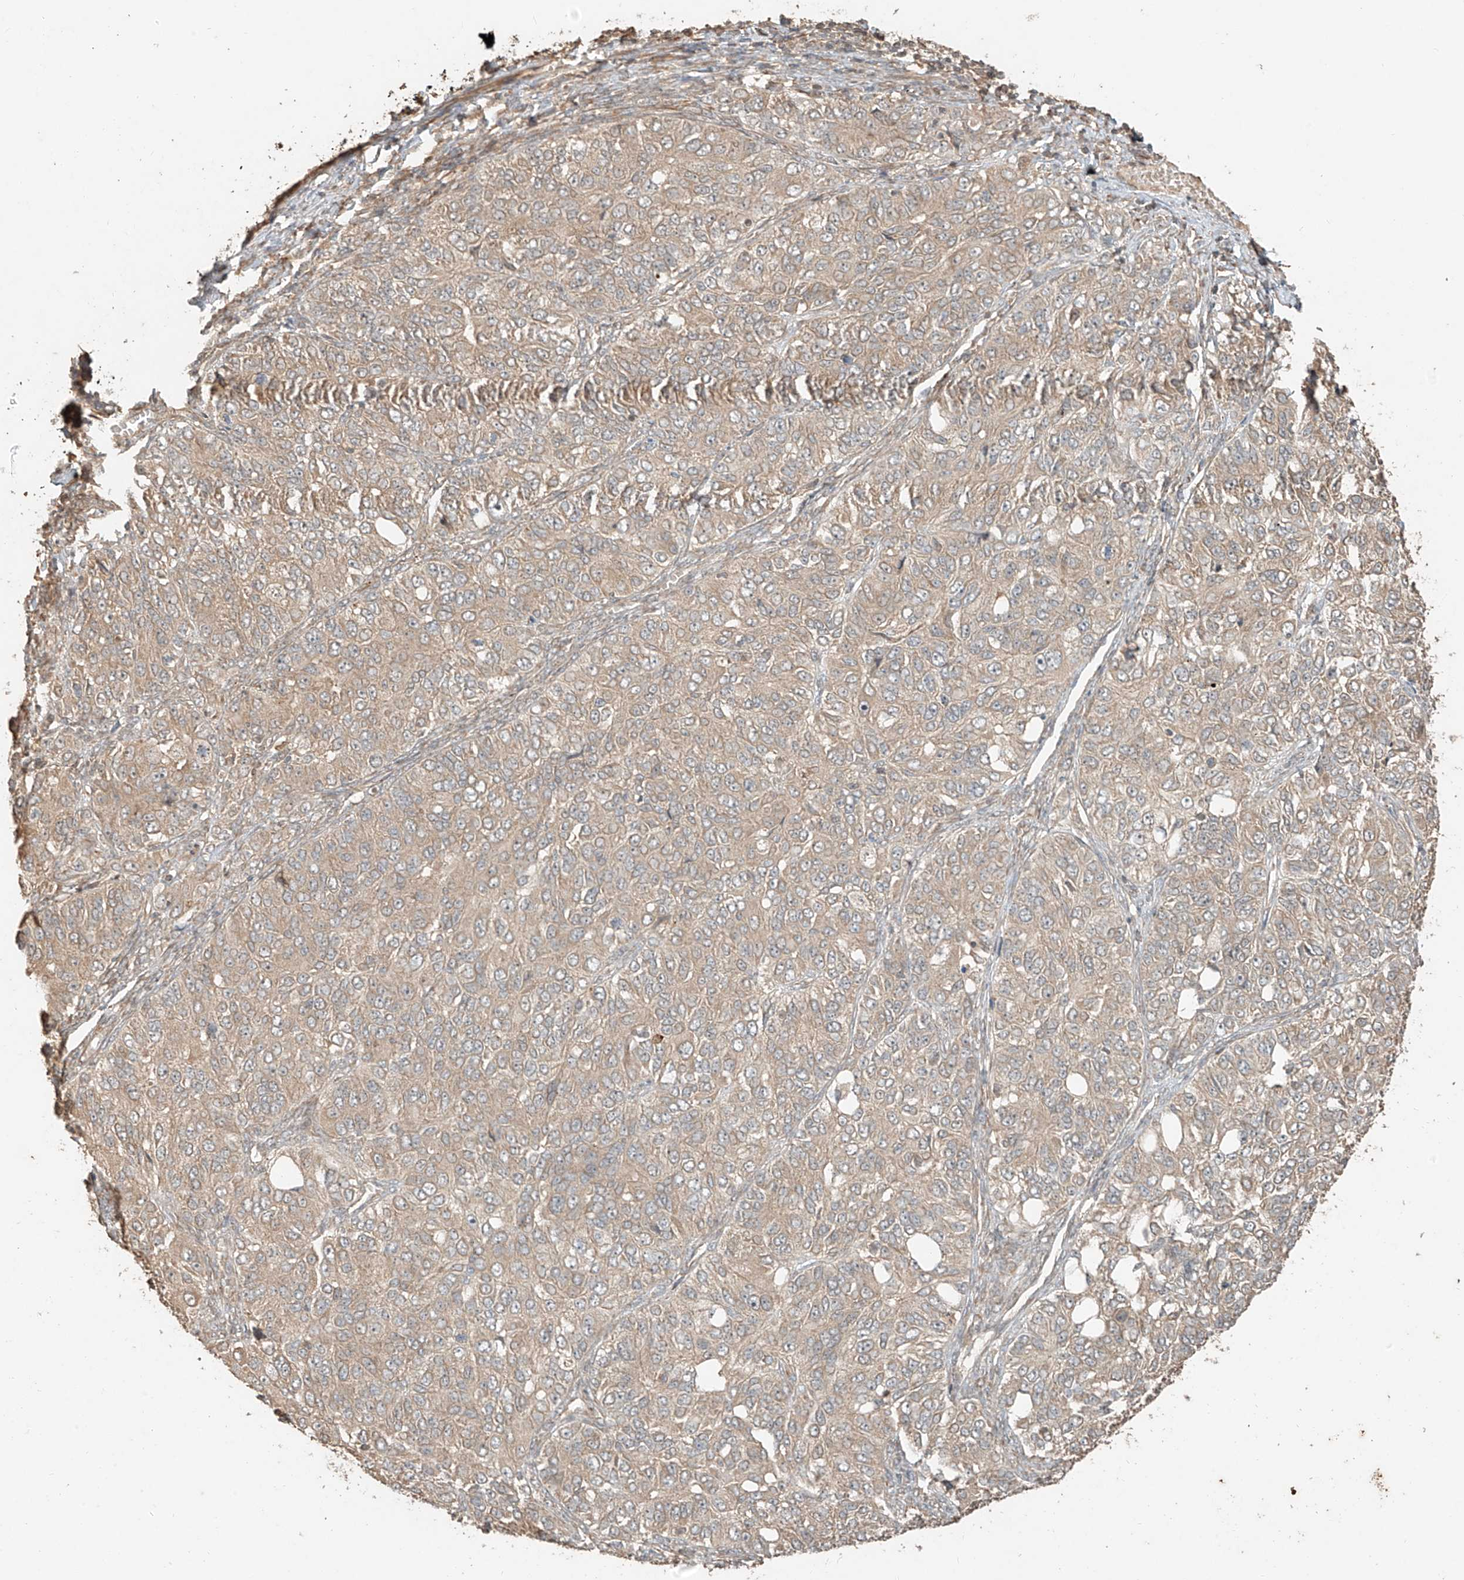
{"staining": {"intensity": "weak", "quantity": ">75%", "location": "cytoplasmic/membranous"}, "tissue": "ovarian cancer", "cell_type": "Tumor cells", "image_type": "cancer", "snomed": [{"axis": "morphology", "description": "Carcinoma, endometroid"}, {"axis": "topography", "description": "Ovary"}], "caption": "The photomicrograph exhibits a brown stain indicating the presence of a protein in the cytoplasmic/membranous of tumor cells in endometroid carcinoma (ovarian). (brown staining indicates protein expression, while blue staining denotes nuclei).", "gene": "ANKZF1", "patient": {"sex": "female", "age": 51}}